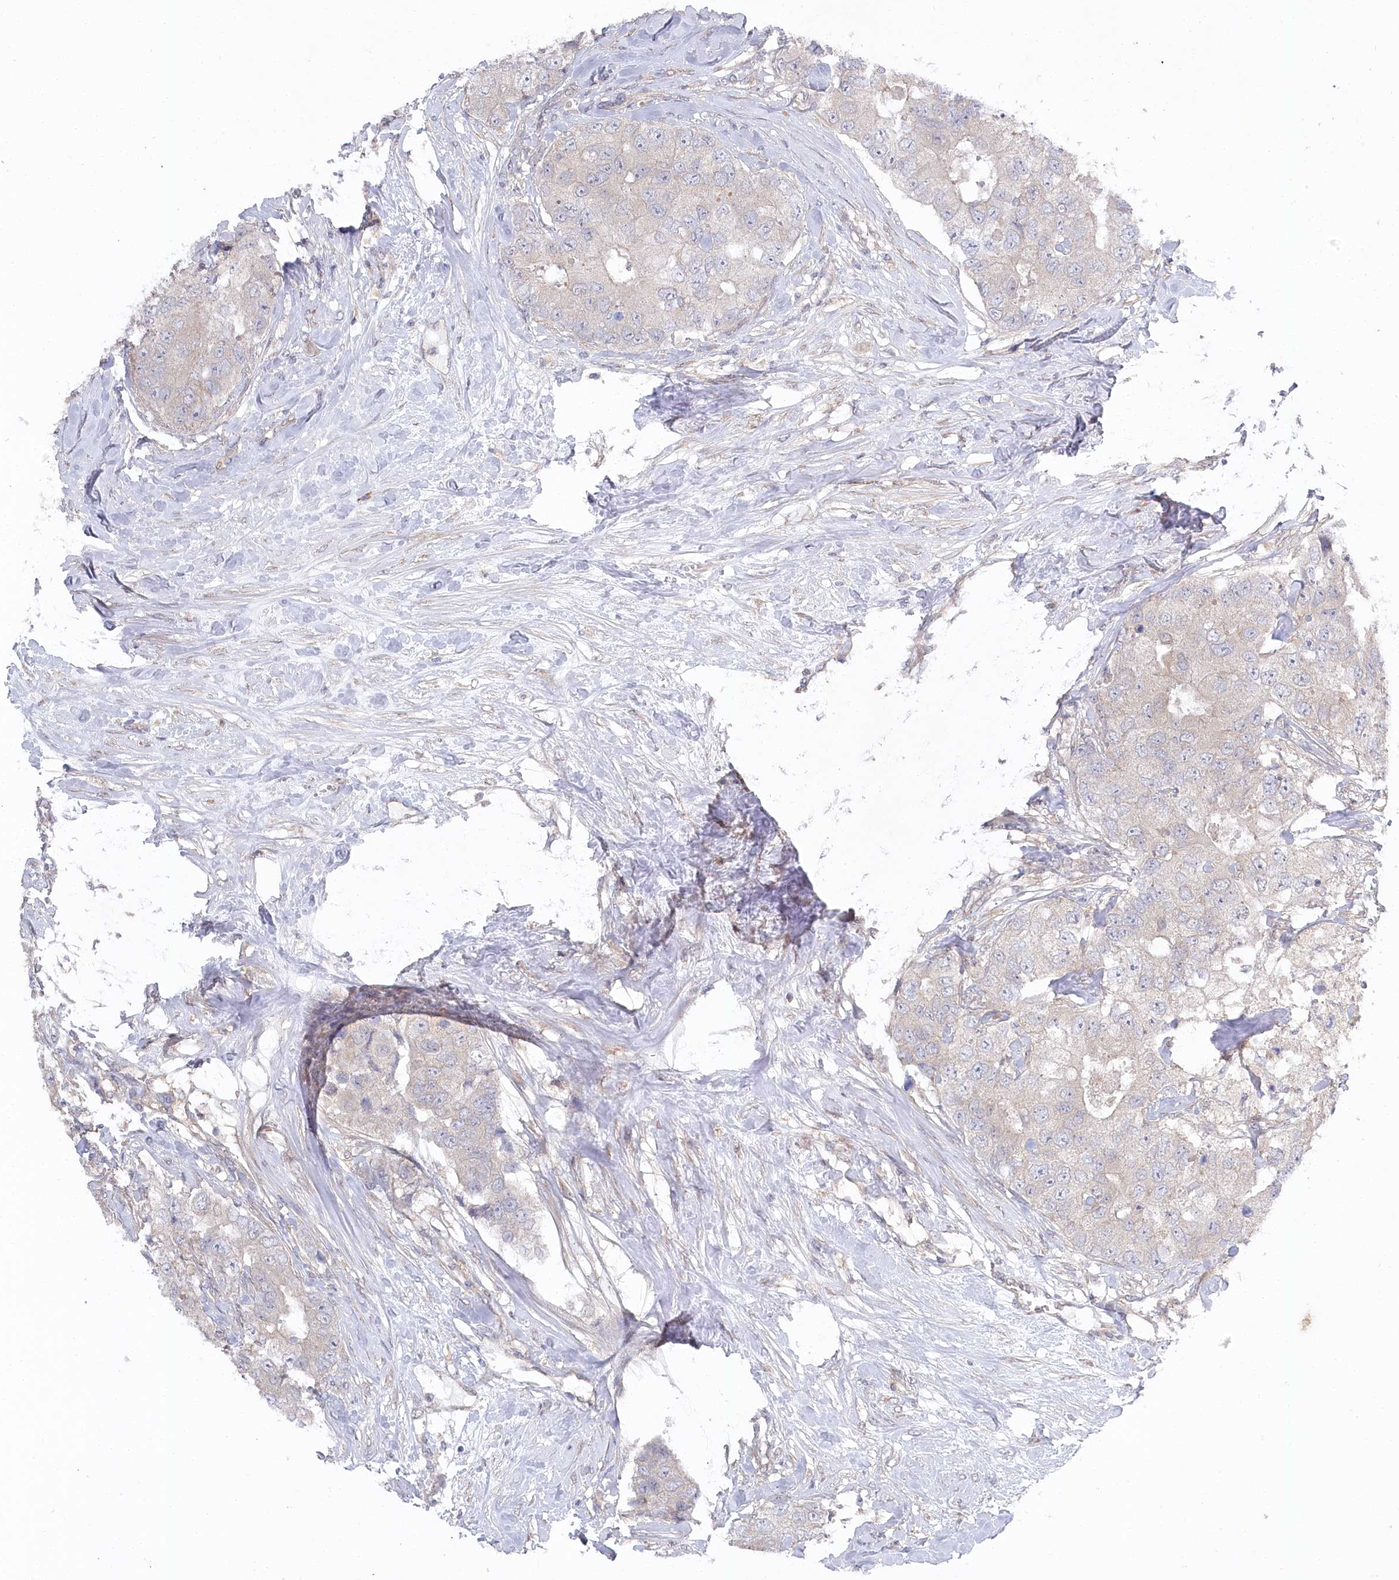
{"staining": {"intensity": "negative", "quantity": "none", "location": "none"}, "tissue": "breast cancer", "cell_type": "Tumor cells", "image_type": "cancer", "snomed": [{"axis": "morphology", "description": "Duct carcinoma"}, {"axis": "topography", "description": "Breast"}], "caption": "Breast cancer was stained to show a protein in brown. There is no significant staining in tumor cells.", "gene": "AAMDC", "patient": {"sex": "female", "age": 62}}